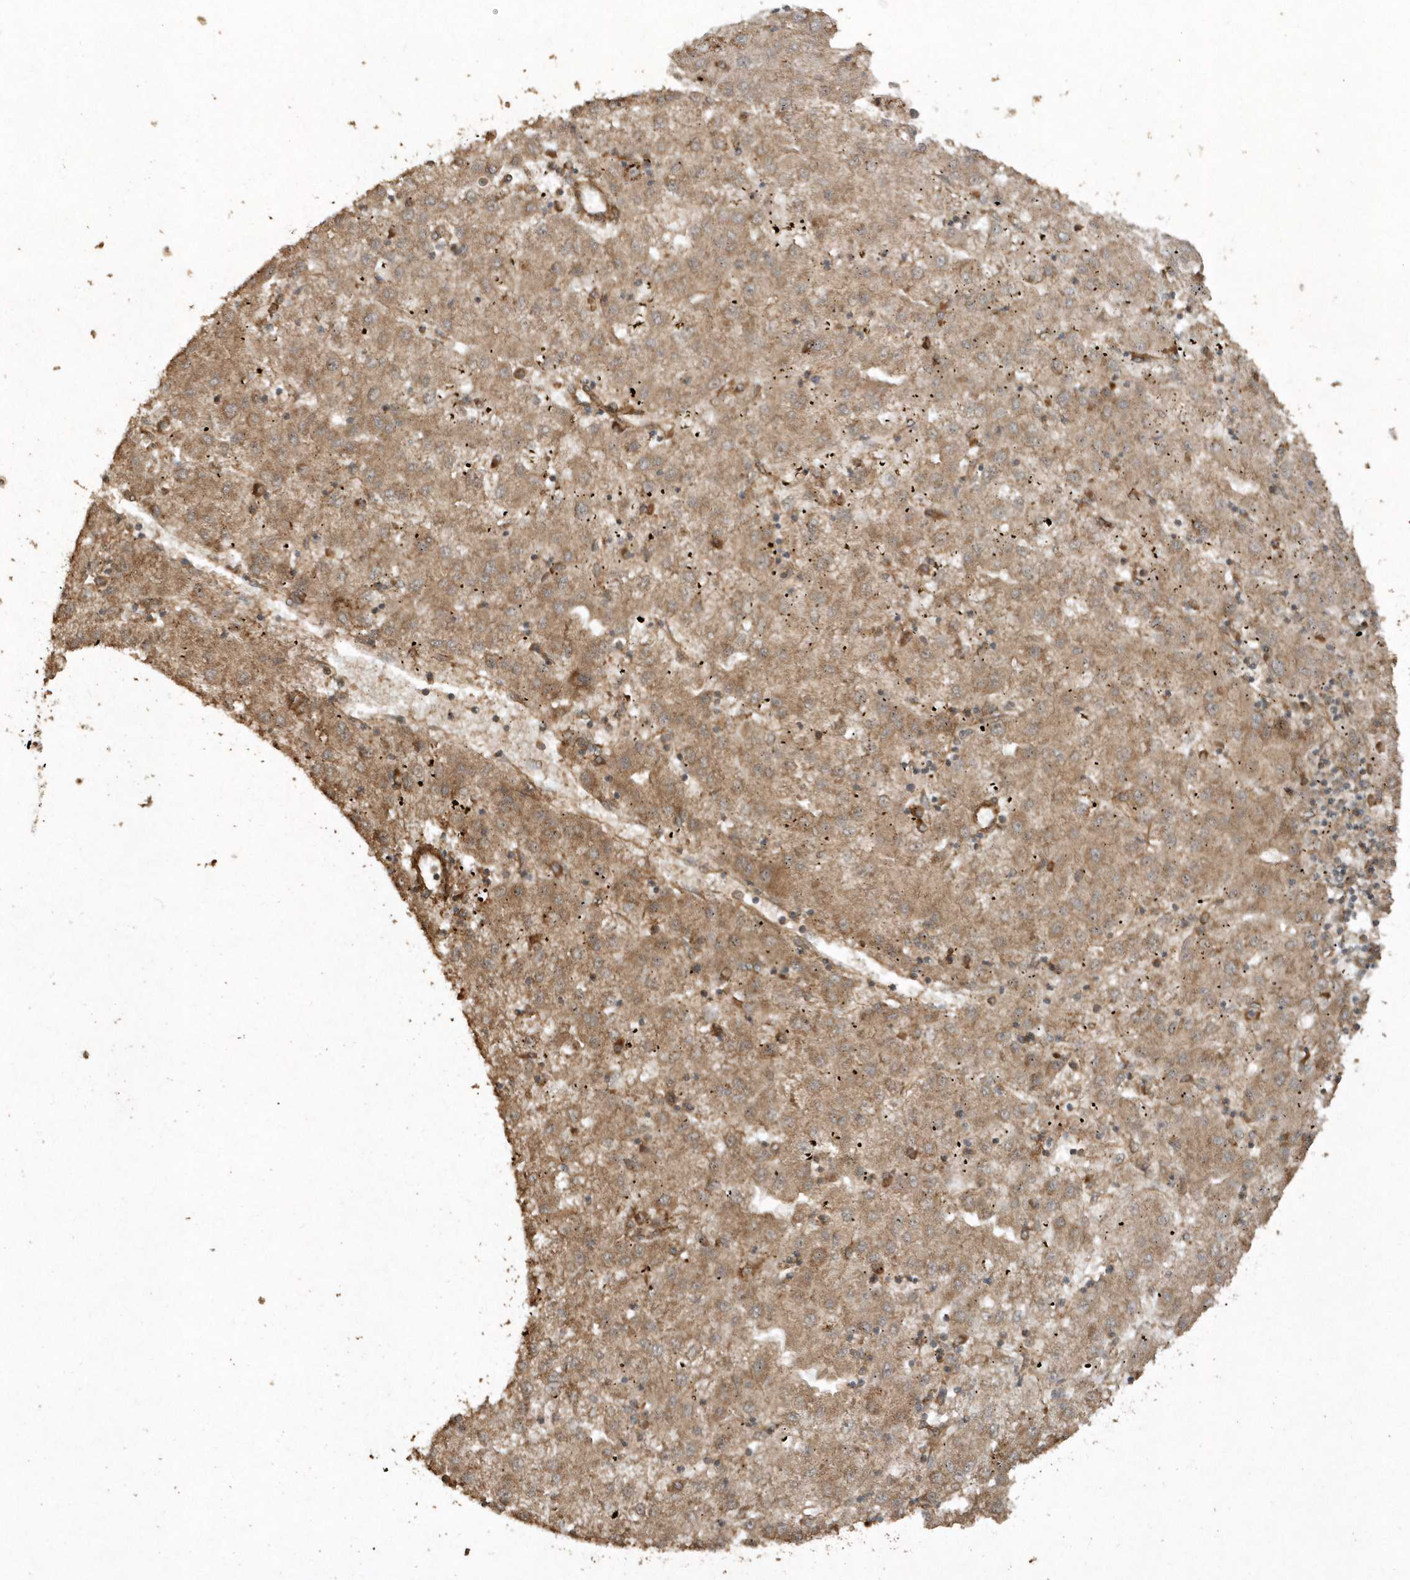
{"staining": {"intensity": "moderate", "quantity": ">75%", "location": "cytoplasmic/membranous"}, "tissue": "liver cancer", "cell_type": "Tumor cells", "image_type": "cancer", "snomed": [{"axis": "morphology", "description": "Carcinoma, Hepatocellular, NOS"}, {"axis": "topography", "description": "Liver"}], "caption": "Brown immunohistochemical staining in liver hepatocellular carcinoma shows moderate cytoplasmic/membranous expression in approximately >75% of tumor cells.", "gene": "AVPI1", "patient": {"sex": "male", "age": 72}}